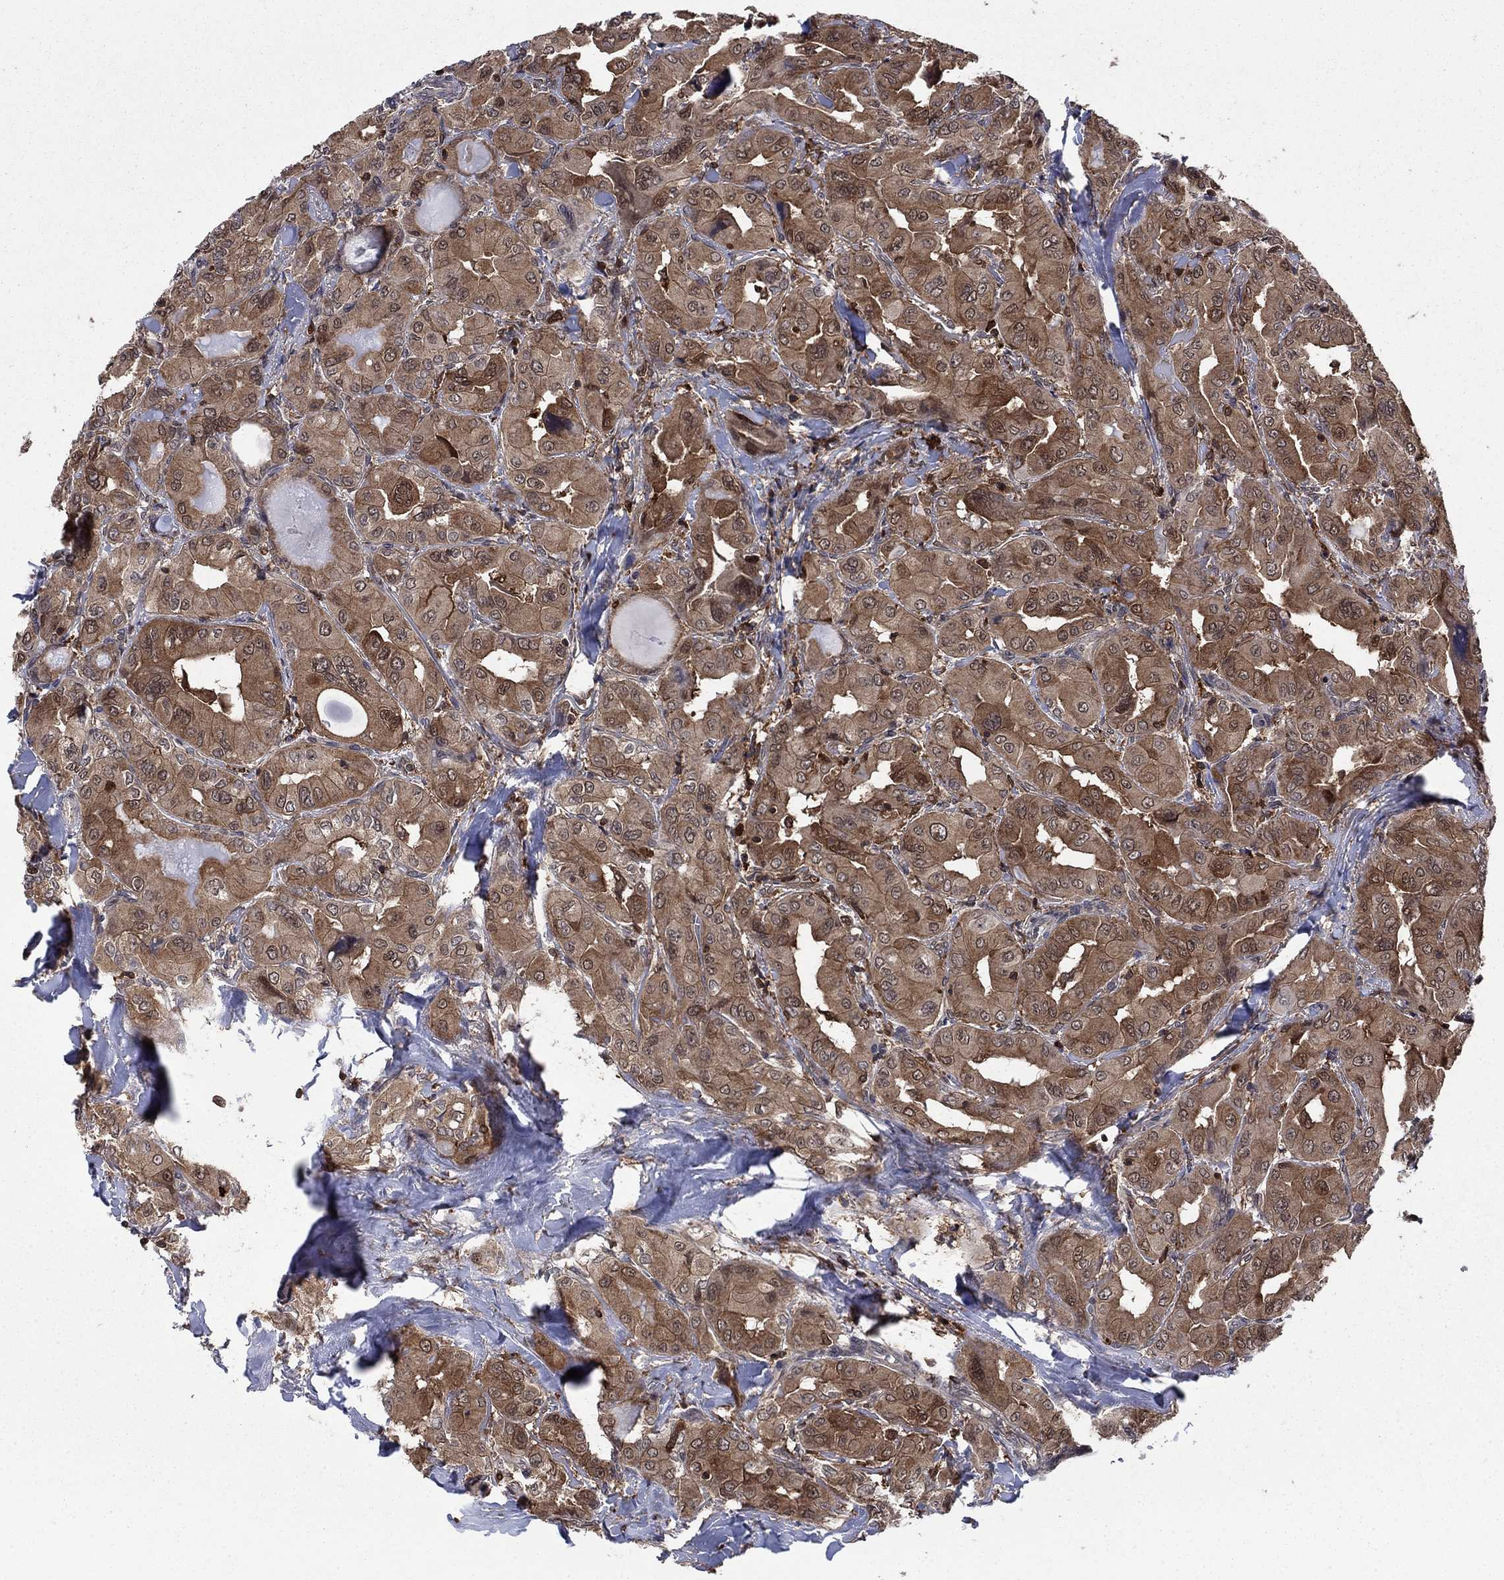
{"staining": {"intensity": "moderate", "quantity": ">75%", "location": "cytoplasmic/membranous"}, "tissue": "thyroid cancer", "cell_type": "Tumor cells", "image_type": "cancer", "snomed": [{"axis": "morphology", "description": "Normal tissue, NOS"}, {"axis": "morphology", "description": "Papillary adenocarcinoma, NOS"}, {"axis": "topography", "description": "Thyroid gland"}], "caption": "A photomicrograph showing moderate cytoplasmic/membranous staining in approximately >75% of tumor cells in thyroid cancer, as visualized by brown immunohistochemical staining.", "gene": "CACYBP", "patient": {"sex": "female", "age": 66}}